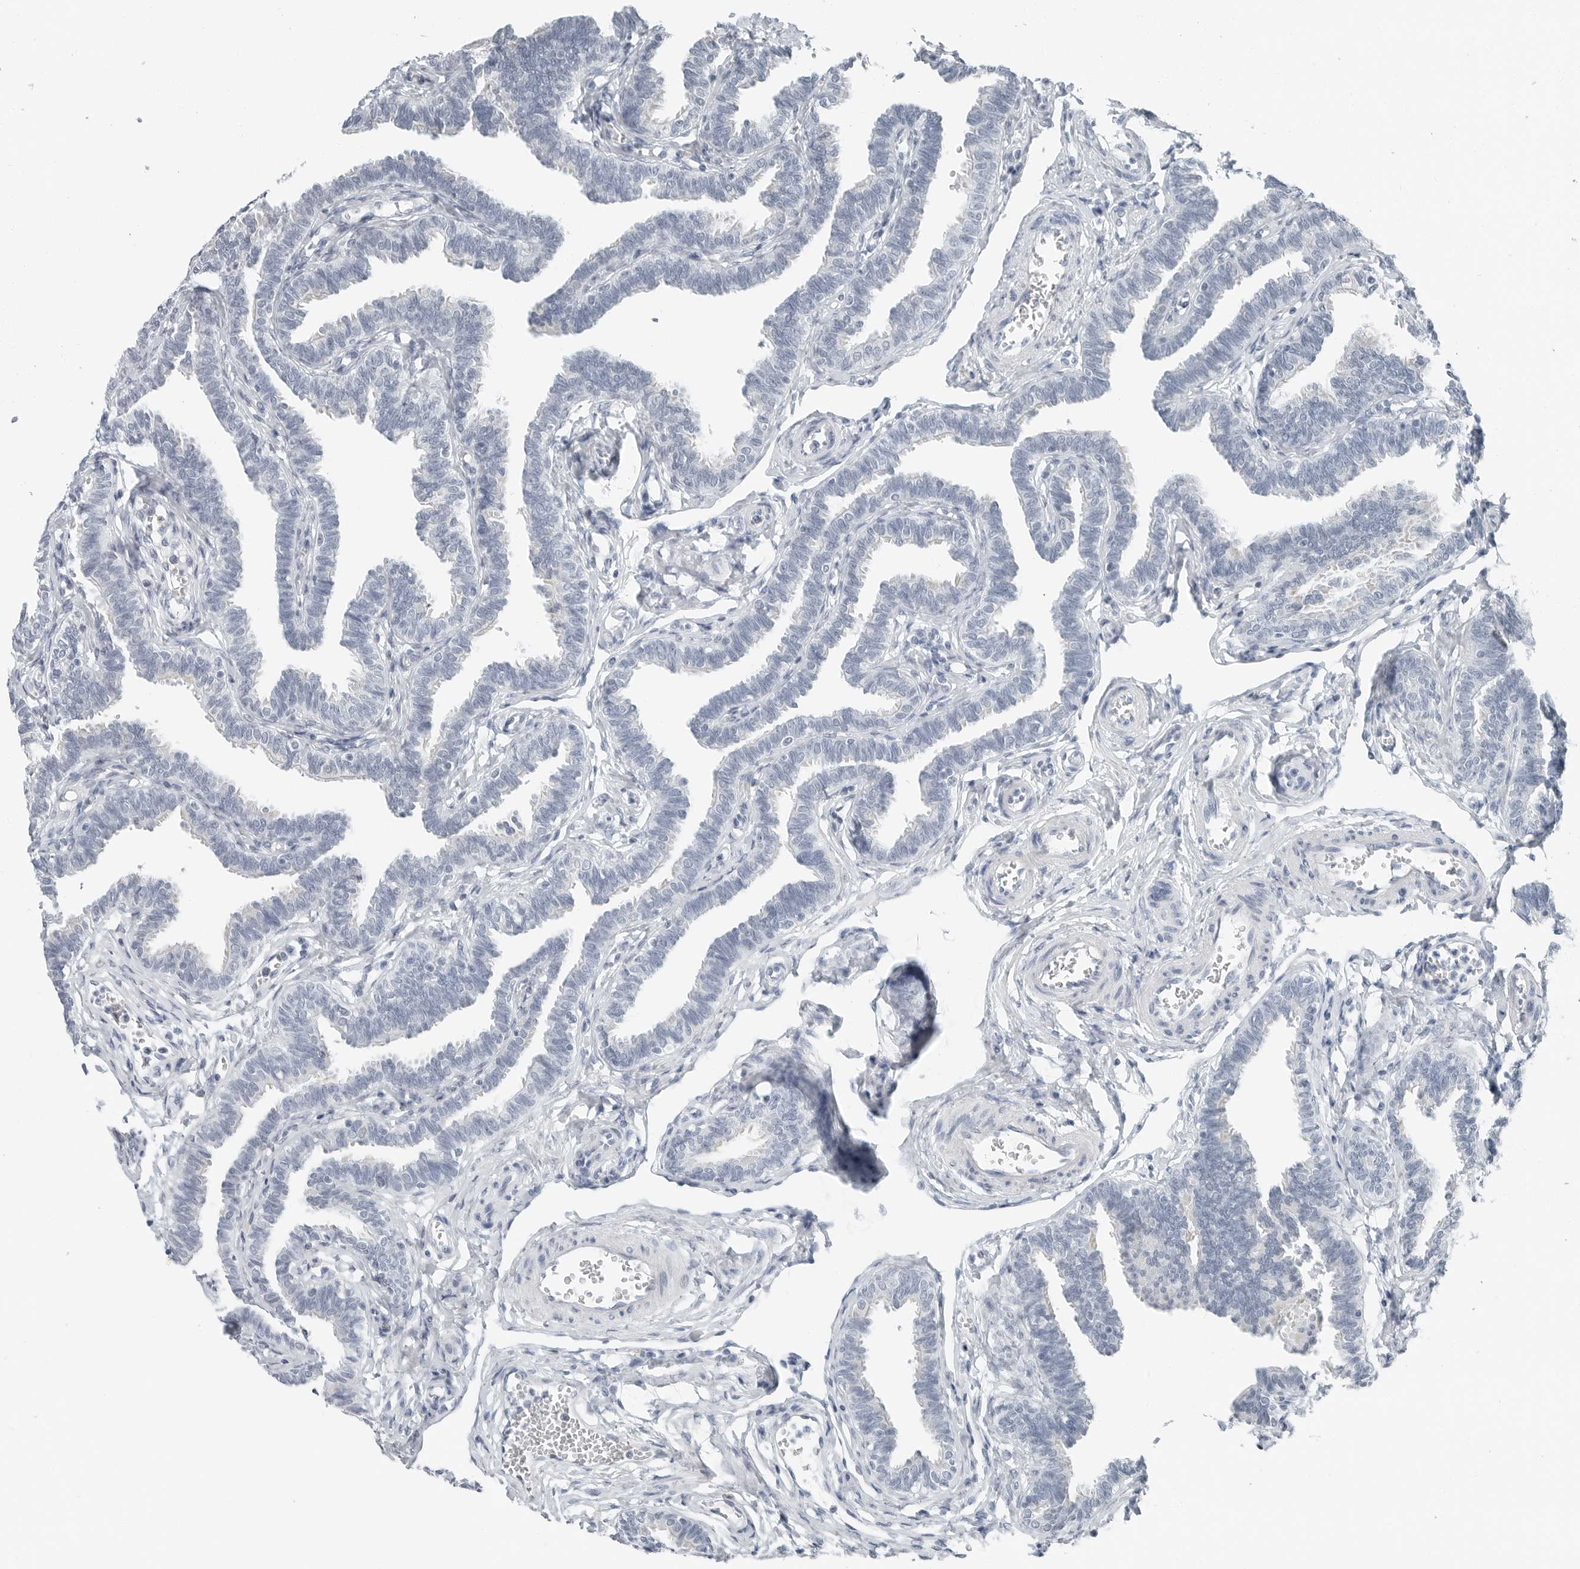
{"staining": {"intensity": "negative", "quantity": "none", "location": "none"}, "tissue": "fallopian tube", "cell_type": "Glandular cells", "image_type": "normal", "snomed": [{"axis": "morphology", "description": "Normal tissue, NOS"}, {"axis": "topography", "description": "Fallopian tube"}, {"axis": "topography", "description": "Ovary"}], "caption": "An immunohistochemistry image of unremarkable fallopian tube is shown. There is no staining in glandular cells of fallopian tube. Nuclei are stained in blue.", "gene": "XIRP1", "patient": {"sex": "female", "age": 23}}